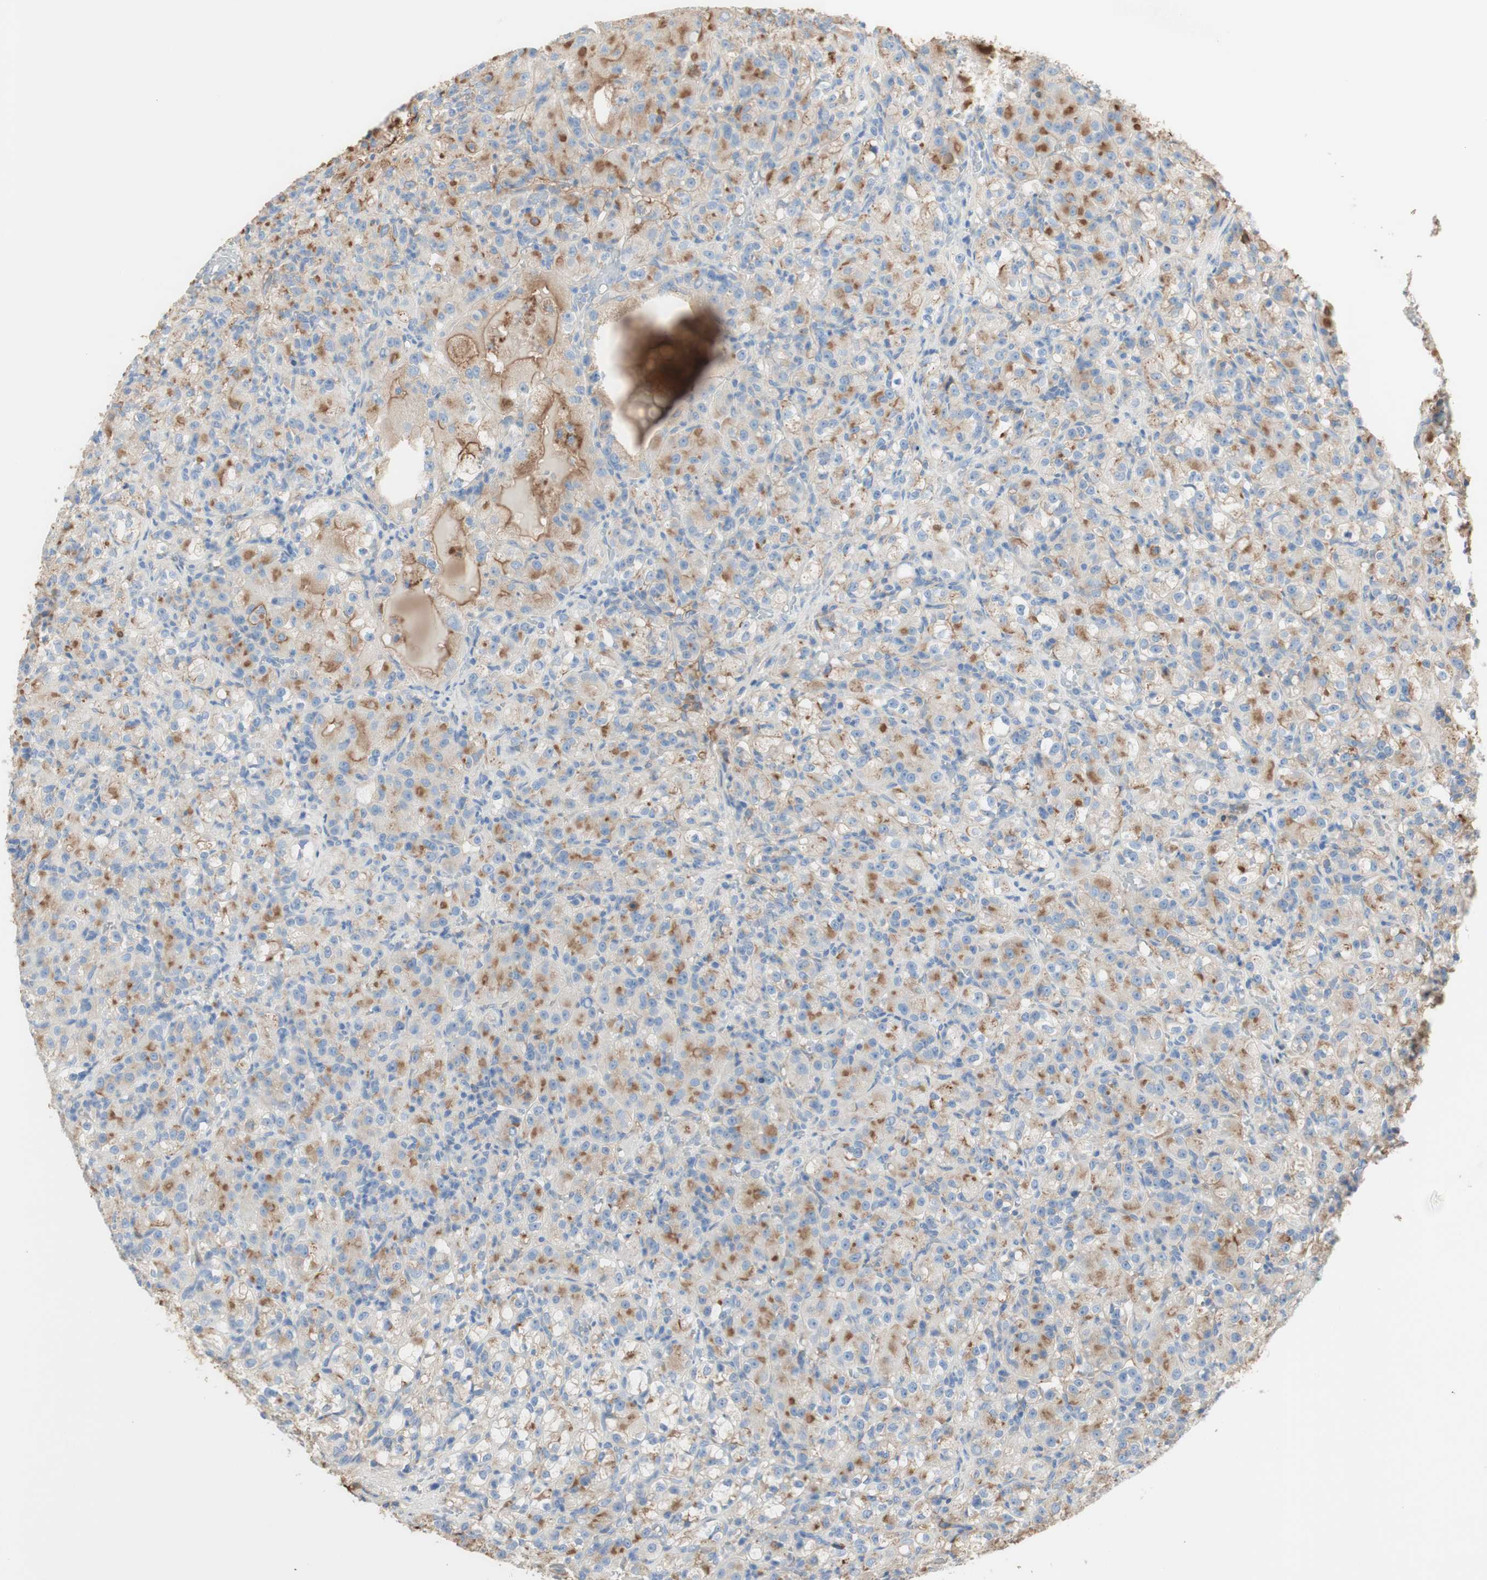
{"staining": {"intensity": "weak", "quantity": ">75%", "location": "none"}, "tissue": "renal cancer", "cell_type": "Tumor cells", "image_type": "cancer", "snomed": [{"axis": "morphology", "description": "Adenocarcinoma, NOS"}, {"axis": "topography", "description": "Kidney"}], "caption": "There is low levels of weak None staining in tumor cells of renal cancer (adenocarcinoma), as demonstrated by immunohistochemical staining (brown color).", "gene": "KNG1", "patient": {"sex": "male", "age": 61}}